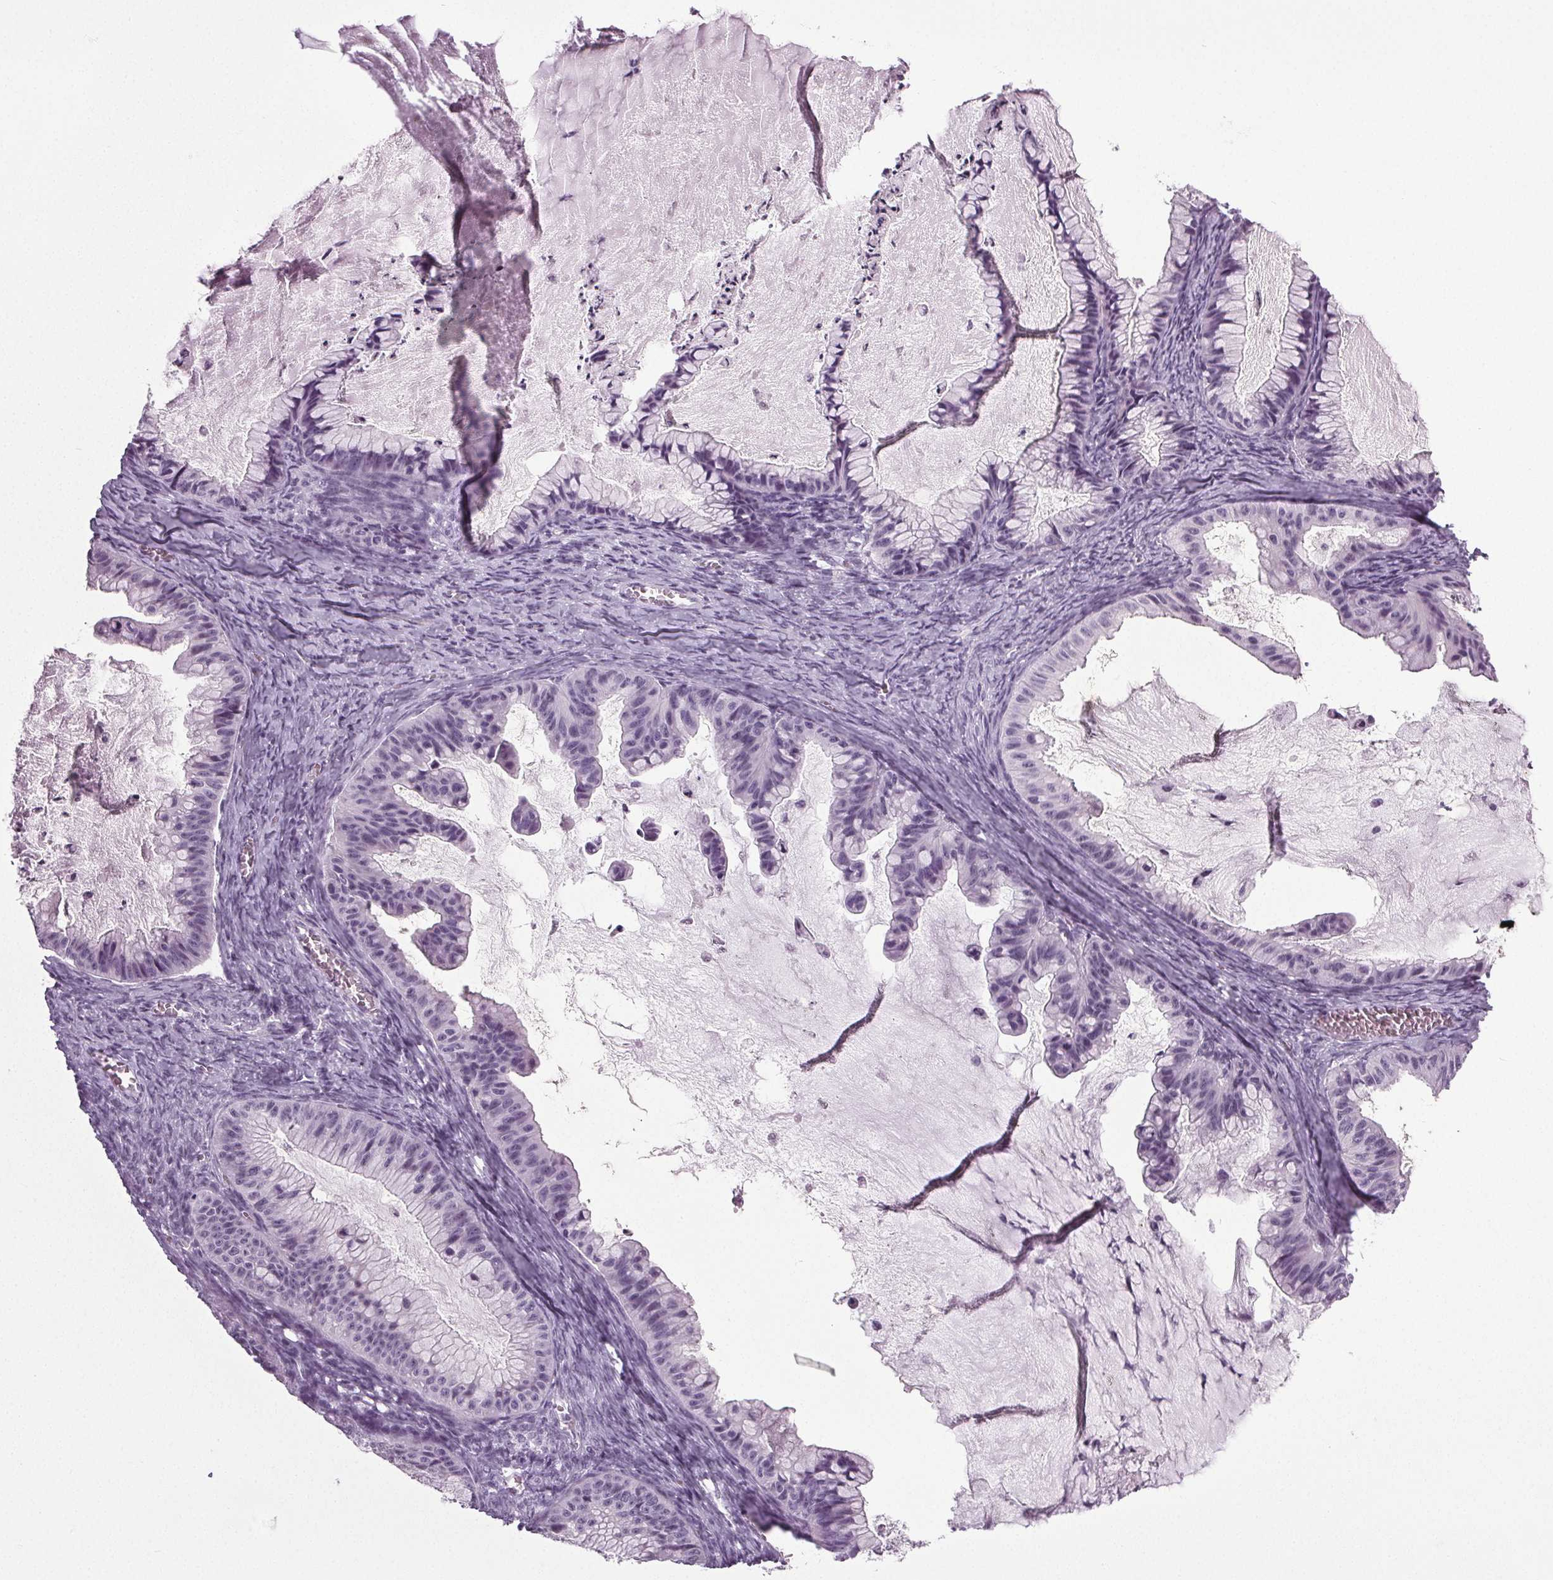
{"staining": {"intensity": "negative", "quantity": "none", "location": "none"}, "tissue": "ovarian cancer", "cell_type": "Tumor cells", "image_type": "cancer", "snomed": [{"axis": "morphology", "description": "Cystadenocarcinoma, mucinous, NOS"}, {"axis": "topography", "description": "Ovary"}], "caption": "Immunohistochemistry micrograph of human ovarian cancer (mucinous cystadenocarcinoma) stained for a protein (brown), which reveals no positivity in tumor cells.", "gene": "IGF2BP1", "patient": {"sex": "female", "age": 72}}